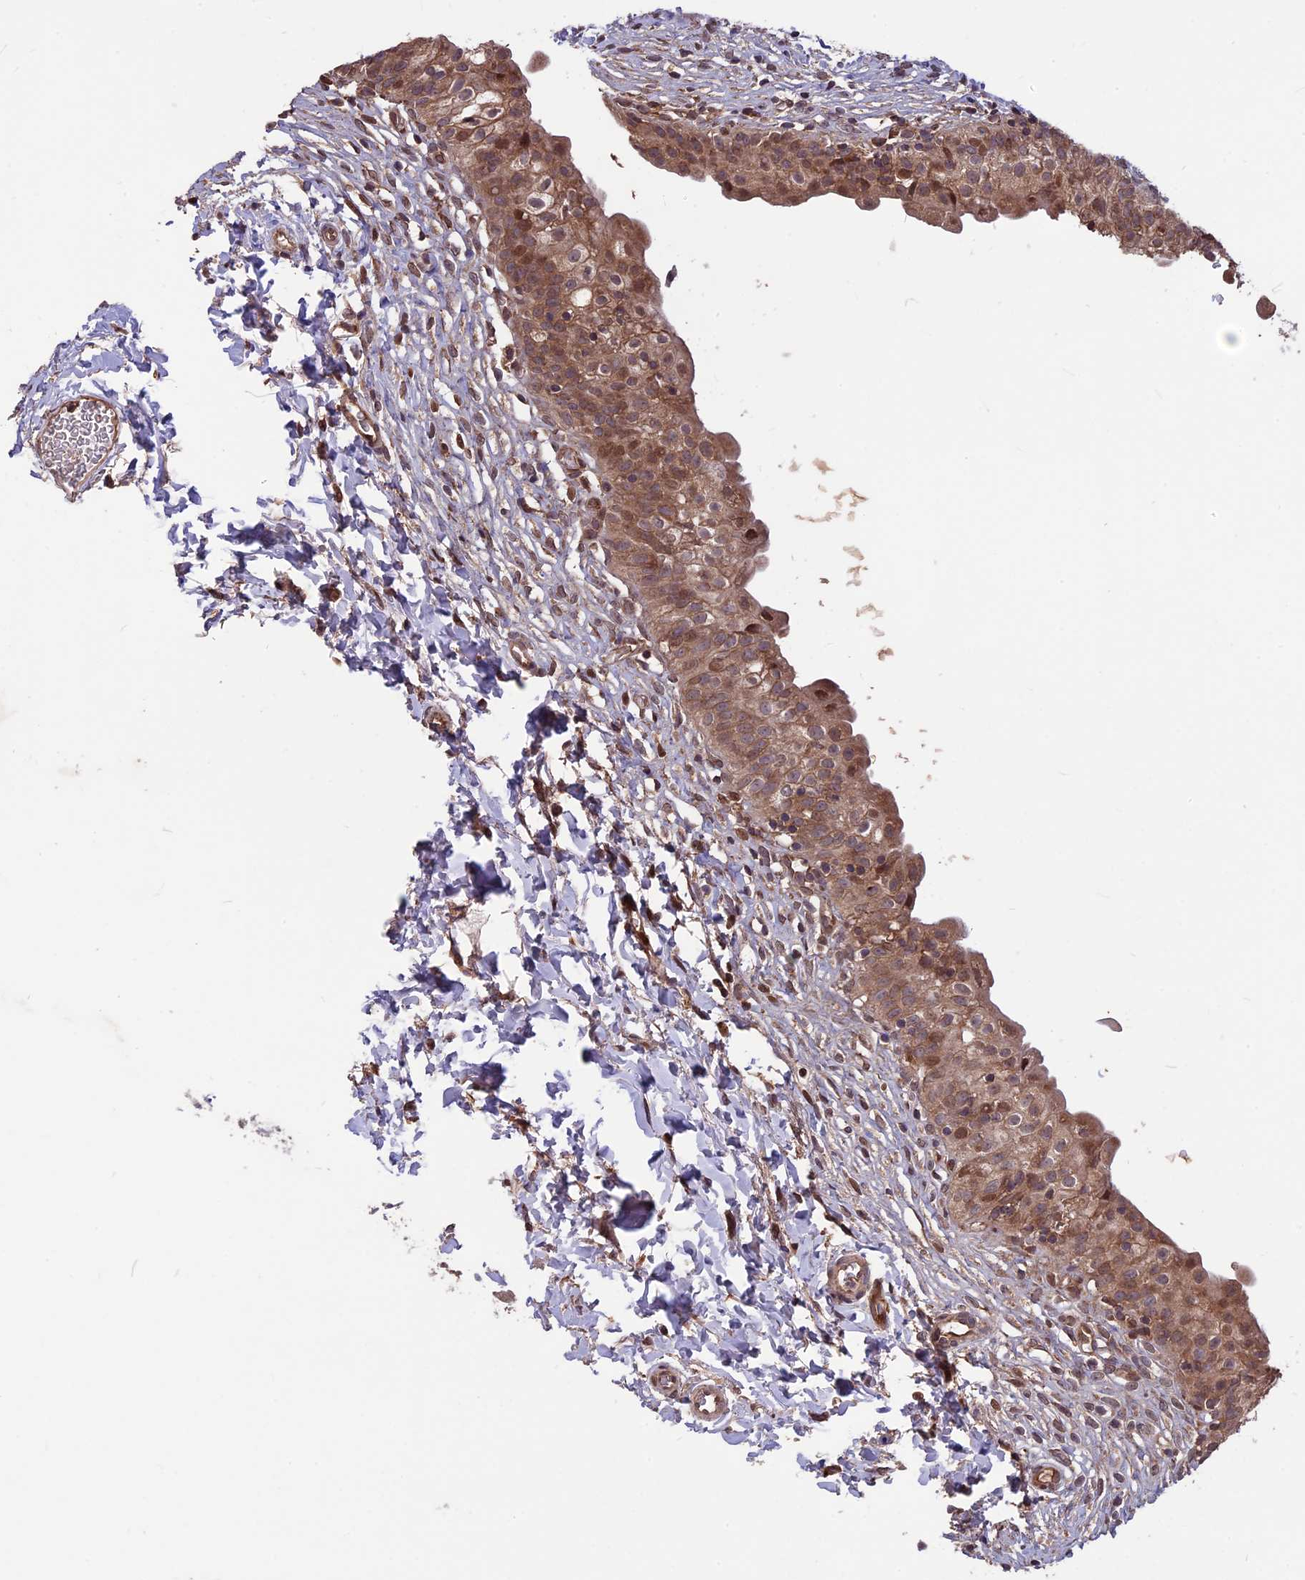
{"staining": {"intensity": "moderate", "quantity": ">75%", "location": "cytoplasmic/membranous,nuclear"}, "tissue": "urinary bladder", "cell_type": "Urothelial cells", "image_type": "normal", "snomed": [{"axis": "morphology", "description": "Normal tissue, NOS"}, {"axis": "topography", "description": "Urinary bladder"}], "caption": "Moderate cytoplasmic/membranous,nuclear staining is appreciated in about >75% of urothelial cells in normal urinary bladder. The protein of interest is stained brown, and the nuclei are stained in blue (DAB IHC with brightfield microscopy, high magnification).", "gene": "ZNF598", "patient": {"sex": "male", "age": 55}}